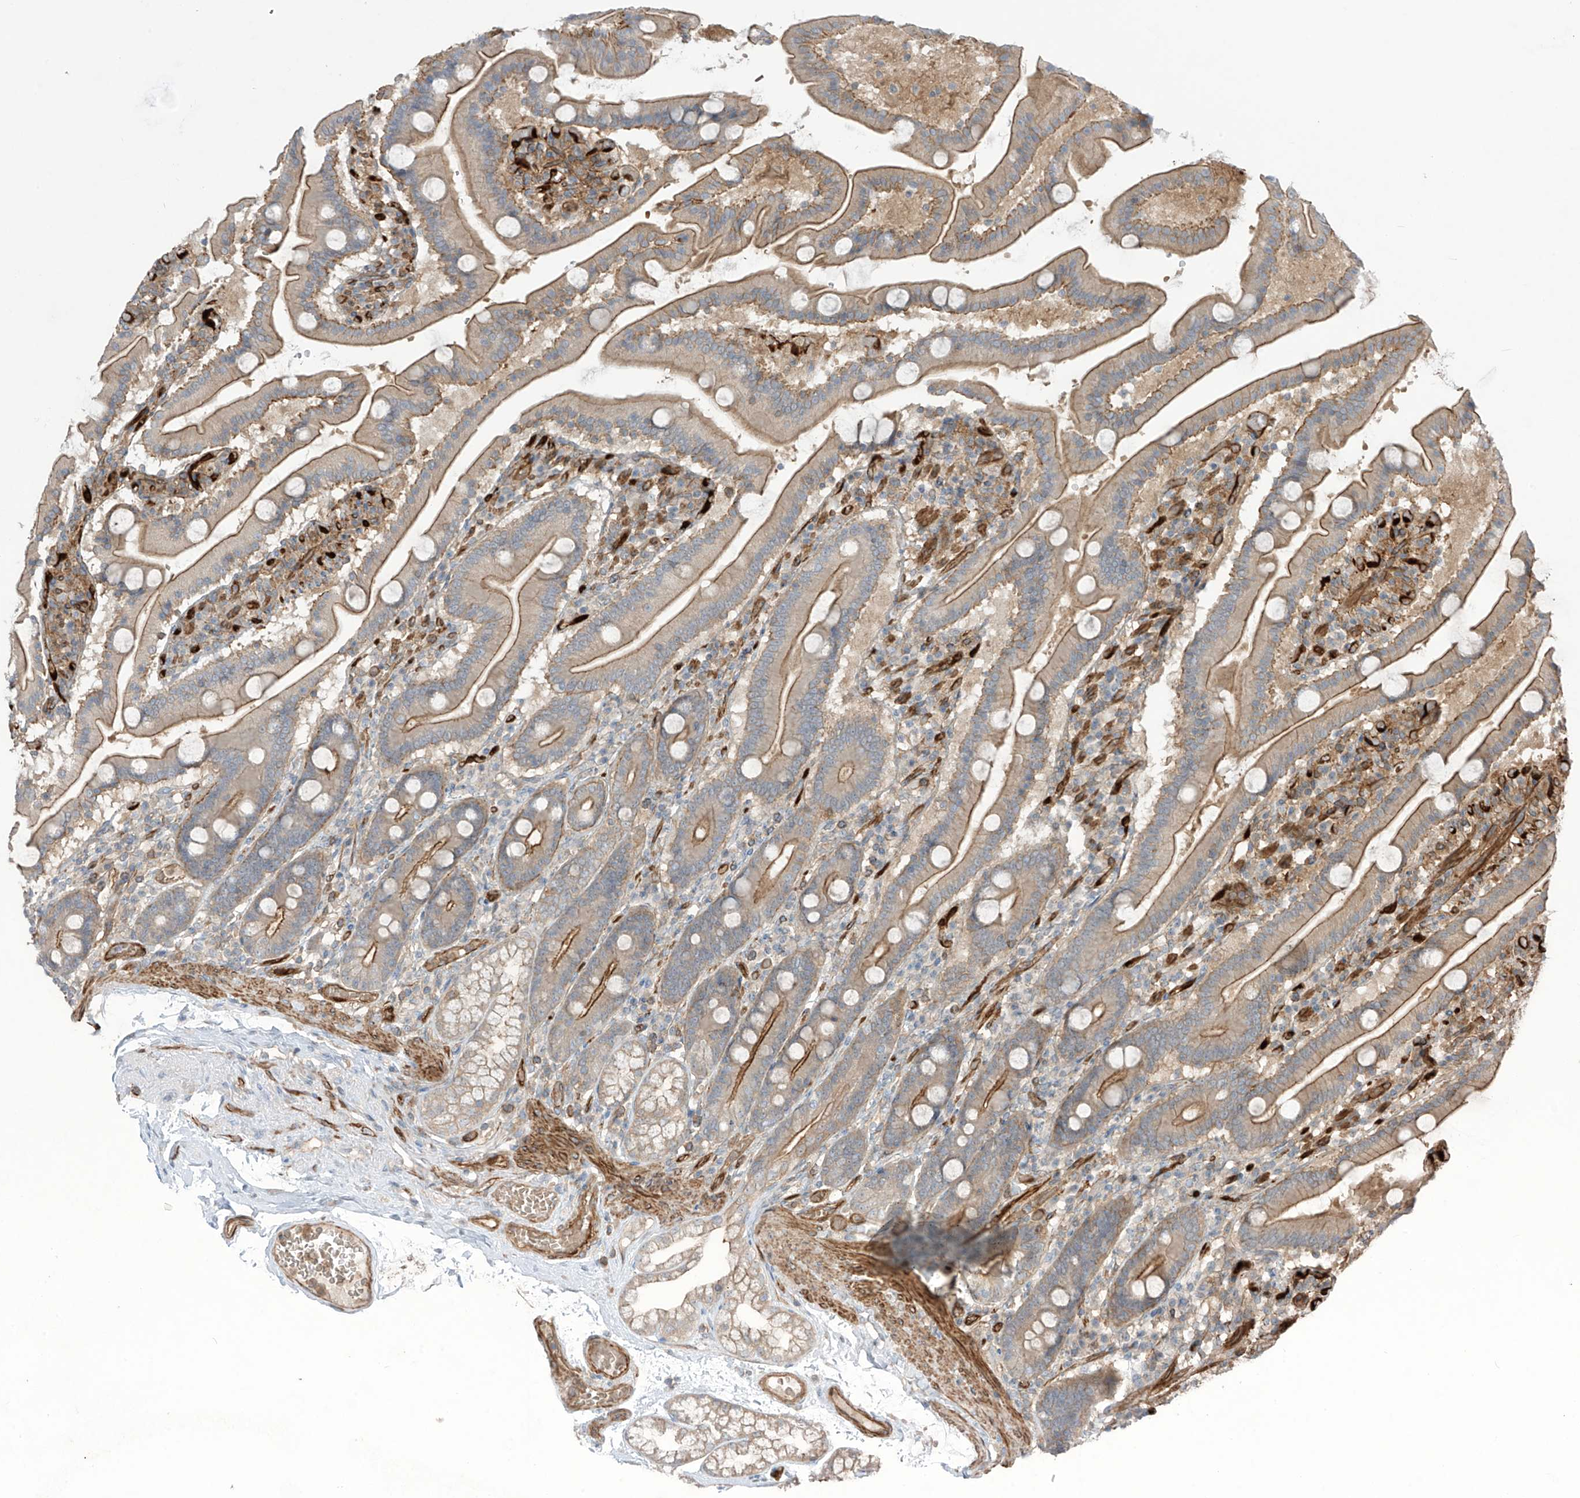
{"staining": {"intensity": "moderate", "quantity": "<25%", "location": "cytoplasmic/membranous"}, "tissue": "duodenum", "cell_type": "Glandular cells", "image_type": "normal", "snomed": [{"axis": "morphology", "description": "Normal tissue, NOS"}, {"axis": "topography", "description": "Duodenum"}], "caption": "Benign duodenum displays moderate cytoplasmic/membranous positivity in approximately <25% of glandular cells.", "gene": "TRMU", "patient": {"sex": "male", "age": 55}}